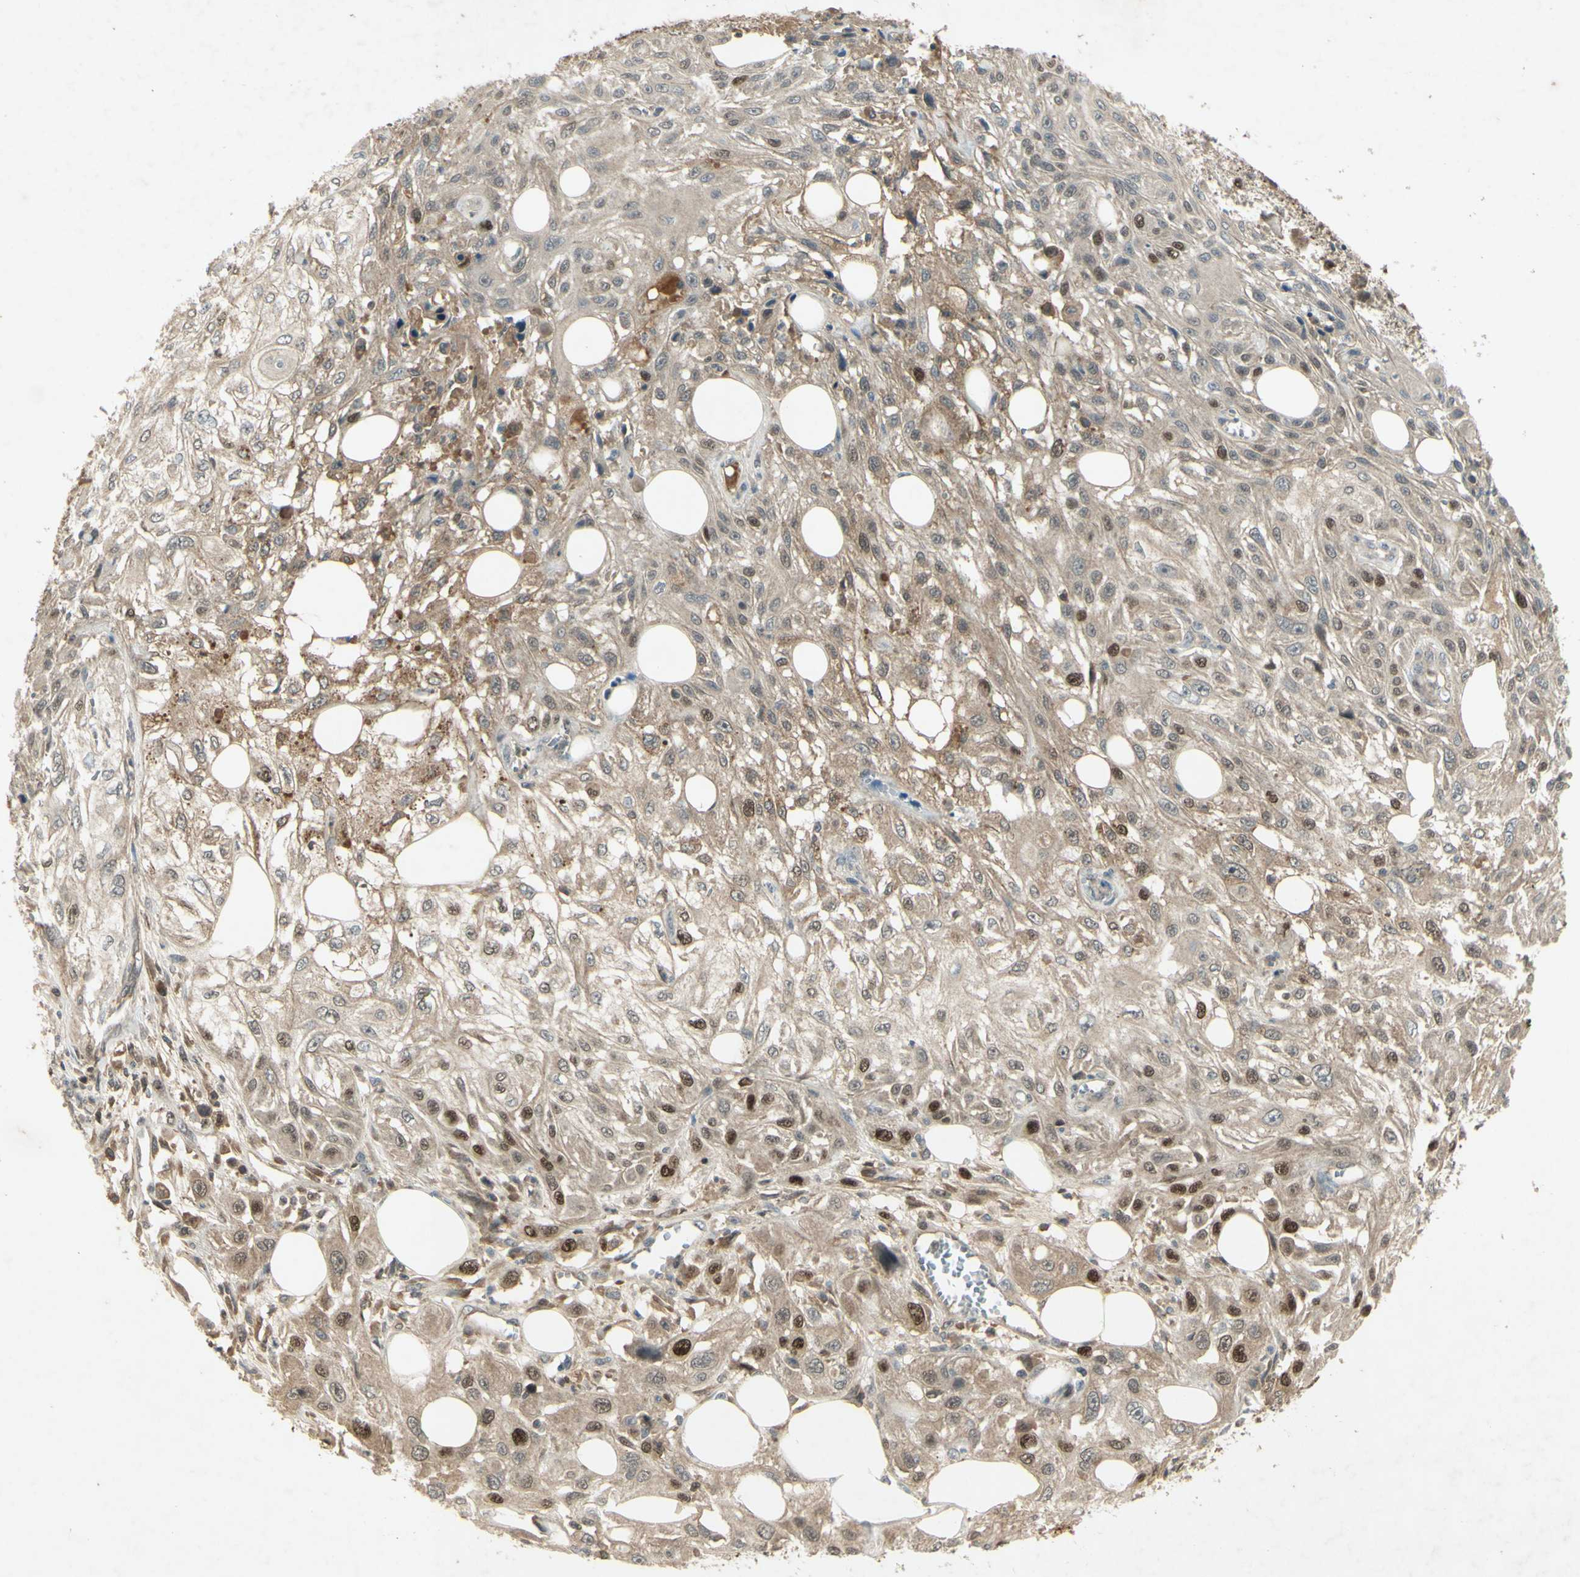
{"staining": {"intensity": "strong", "quantity": "25%-75%", "location": "nuclear"}, "tissue": "skin cancer", "cell_type": "Tumor cells", "image_type": "cancer", "snomed": [{"axis": "morphology", "description": "Squamous cell carcinoma, NOS"}, {"axis": "topography", "description": "Skin"}], "caption": "Skin cancer (squamous cell carcinoma) was stained to show a protein in brown. There is high levels of strong nuclear staining in about 25%-75% of tumor cells.", "gene": "RAD18", "patient": {"sex": "male", "age": 75}}